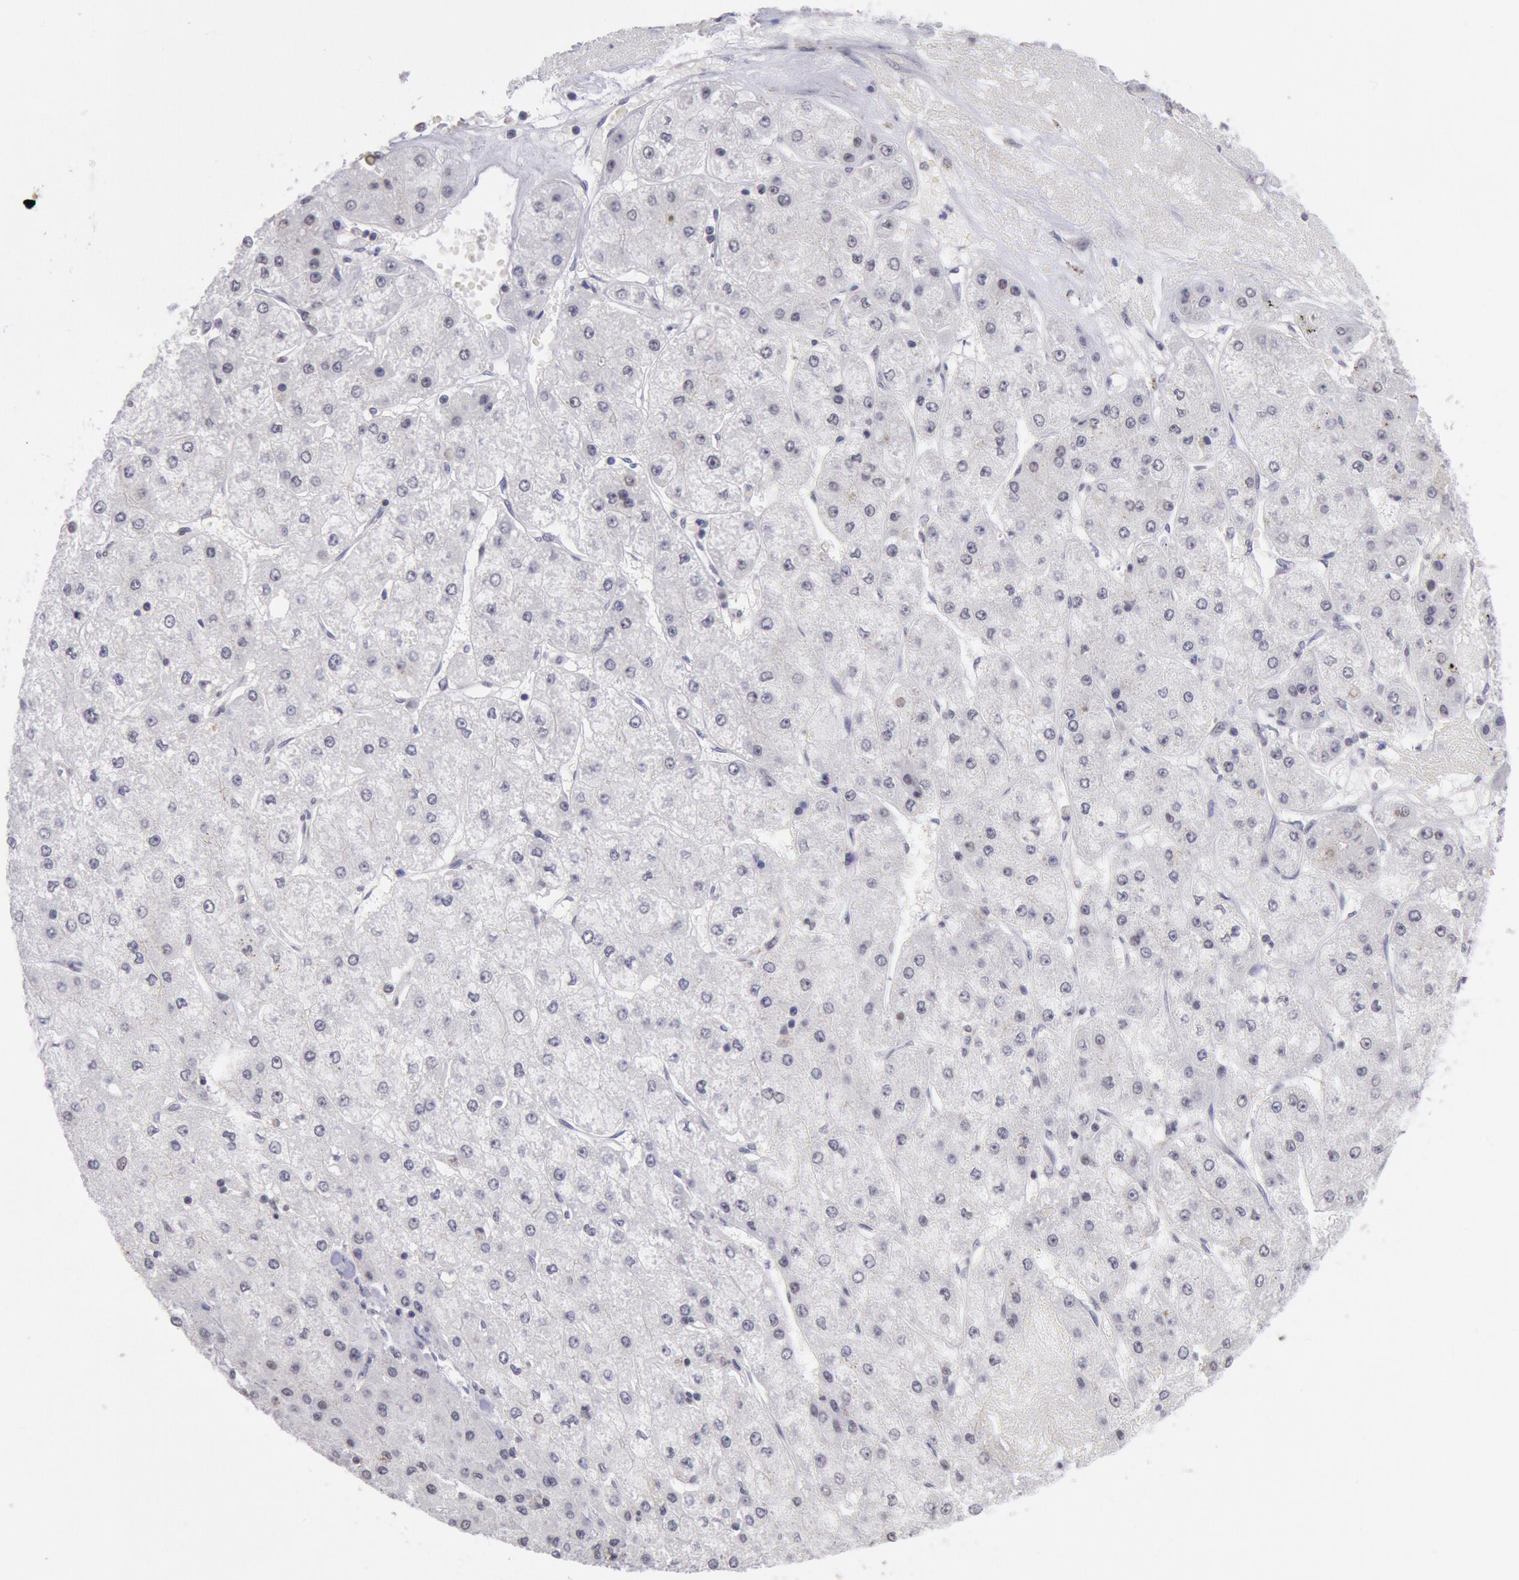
{"staining": {"intensity": "negative", "quantity": "none", "location": "none"}, "tissue": "liver cancer", "cell_type": "Tumor cells", "image_type": "cancer", "snomed": [{"axis": "morphology", "description": "Carcinoma, Hepatocellular, NOS"}, {"axis": "topography", "description": "Liver"}], "caption": "There is no significant positivity in tumor cells of liver hepatocellular carcinoma.", "gene": "MYH7", "patient": {"sex": "female", "age": 52}}